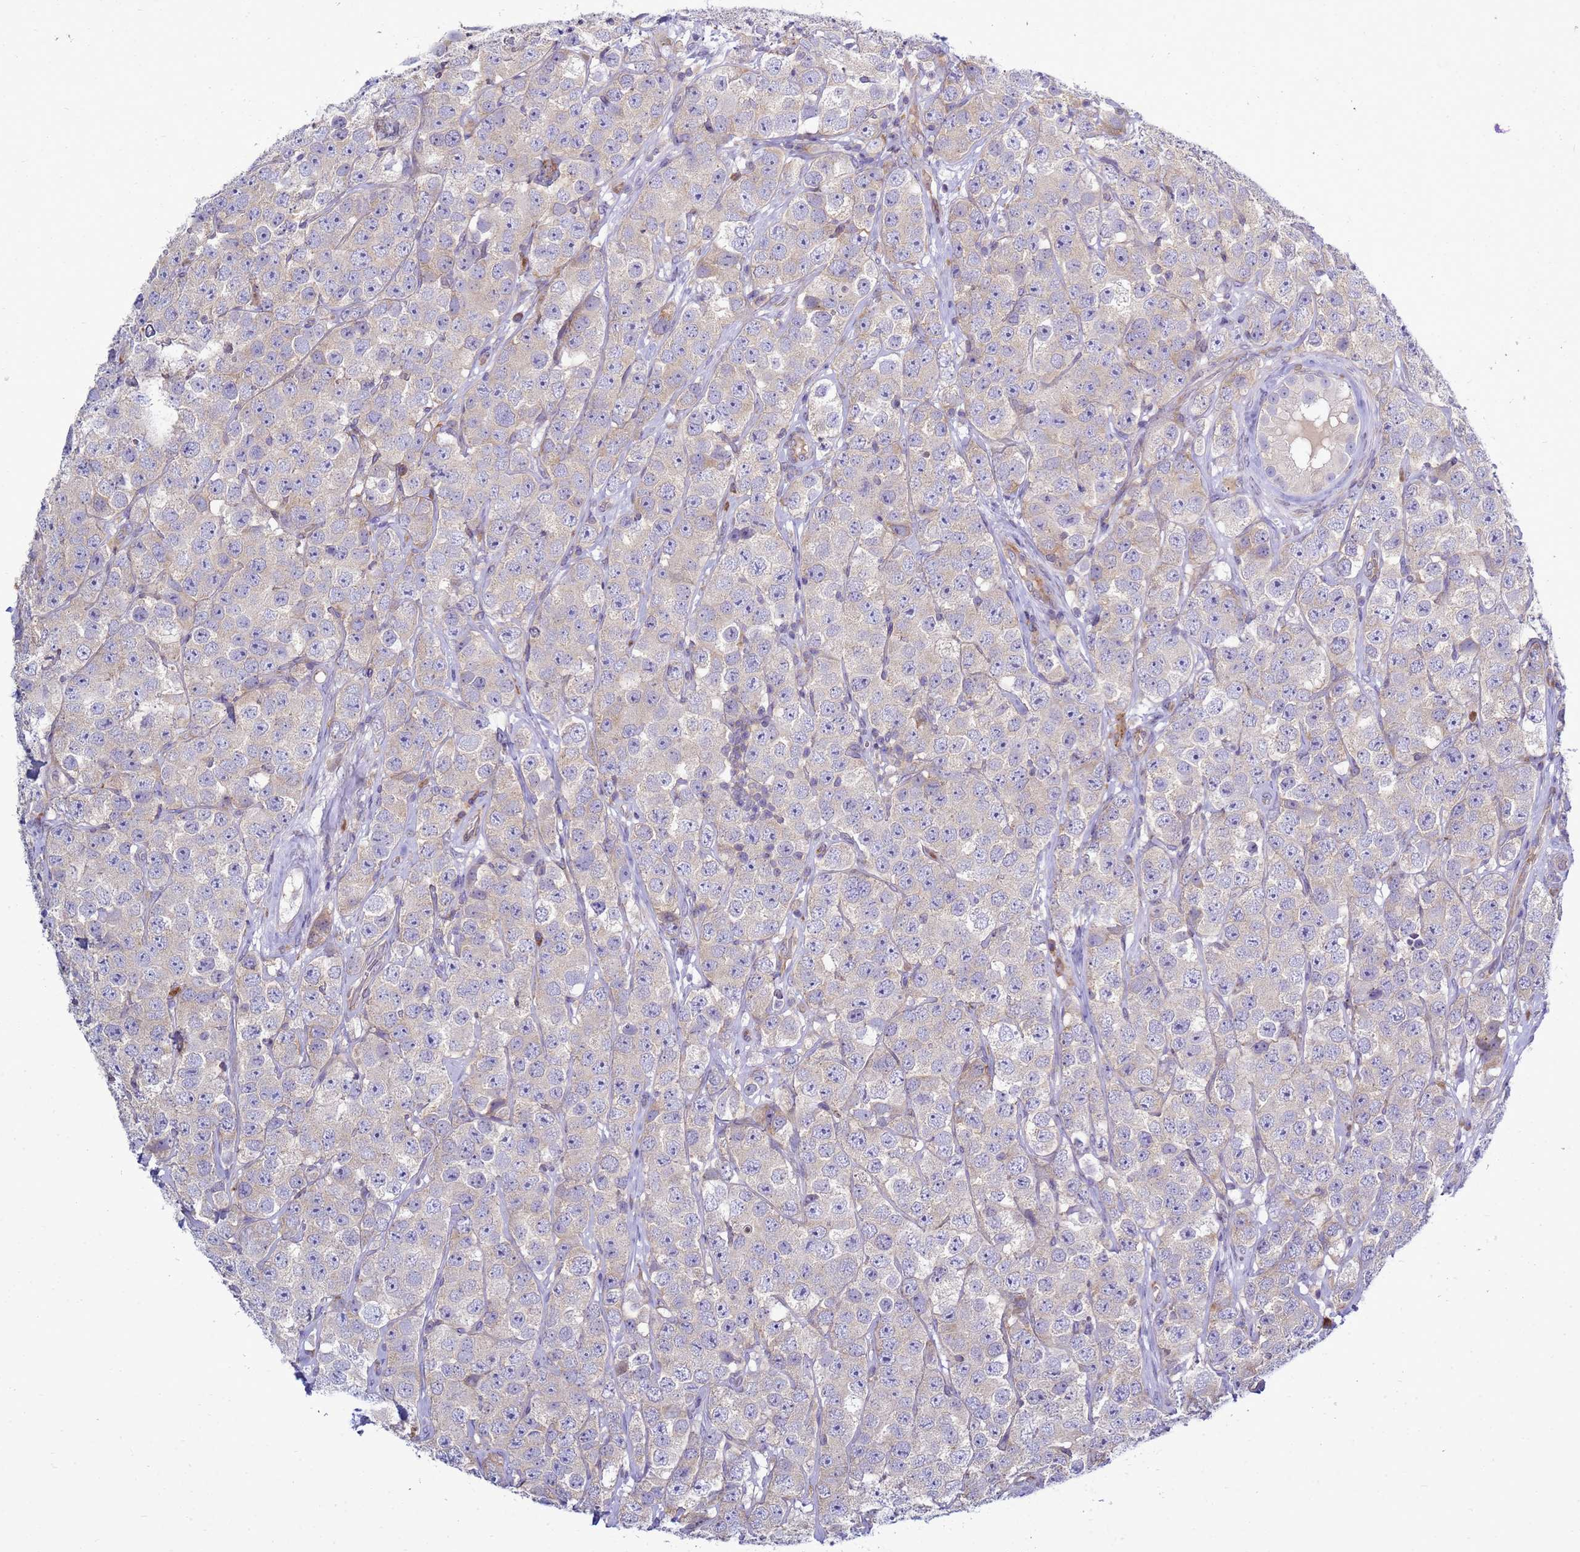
{"staining": {"intensity": "negative", "quantity": "none", "location": "none"}, "tissue": "testis cancer", "cell_type": "Tumor cells", "image_type": "cancer", "snomed": [{"axis": "morphology", "description": "Seminoma, NOS"}, {"axis": "topography", "description": "Testis"}], "caption": "A high-resolution photomicrograph shows immunohistochemistry (IHC) staining of testis seminoma, which reveals no significant positivity in tumor cells.", "gene": "MON1B", "patient": {"sex": "male", "age": 28}}